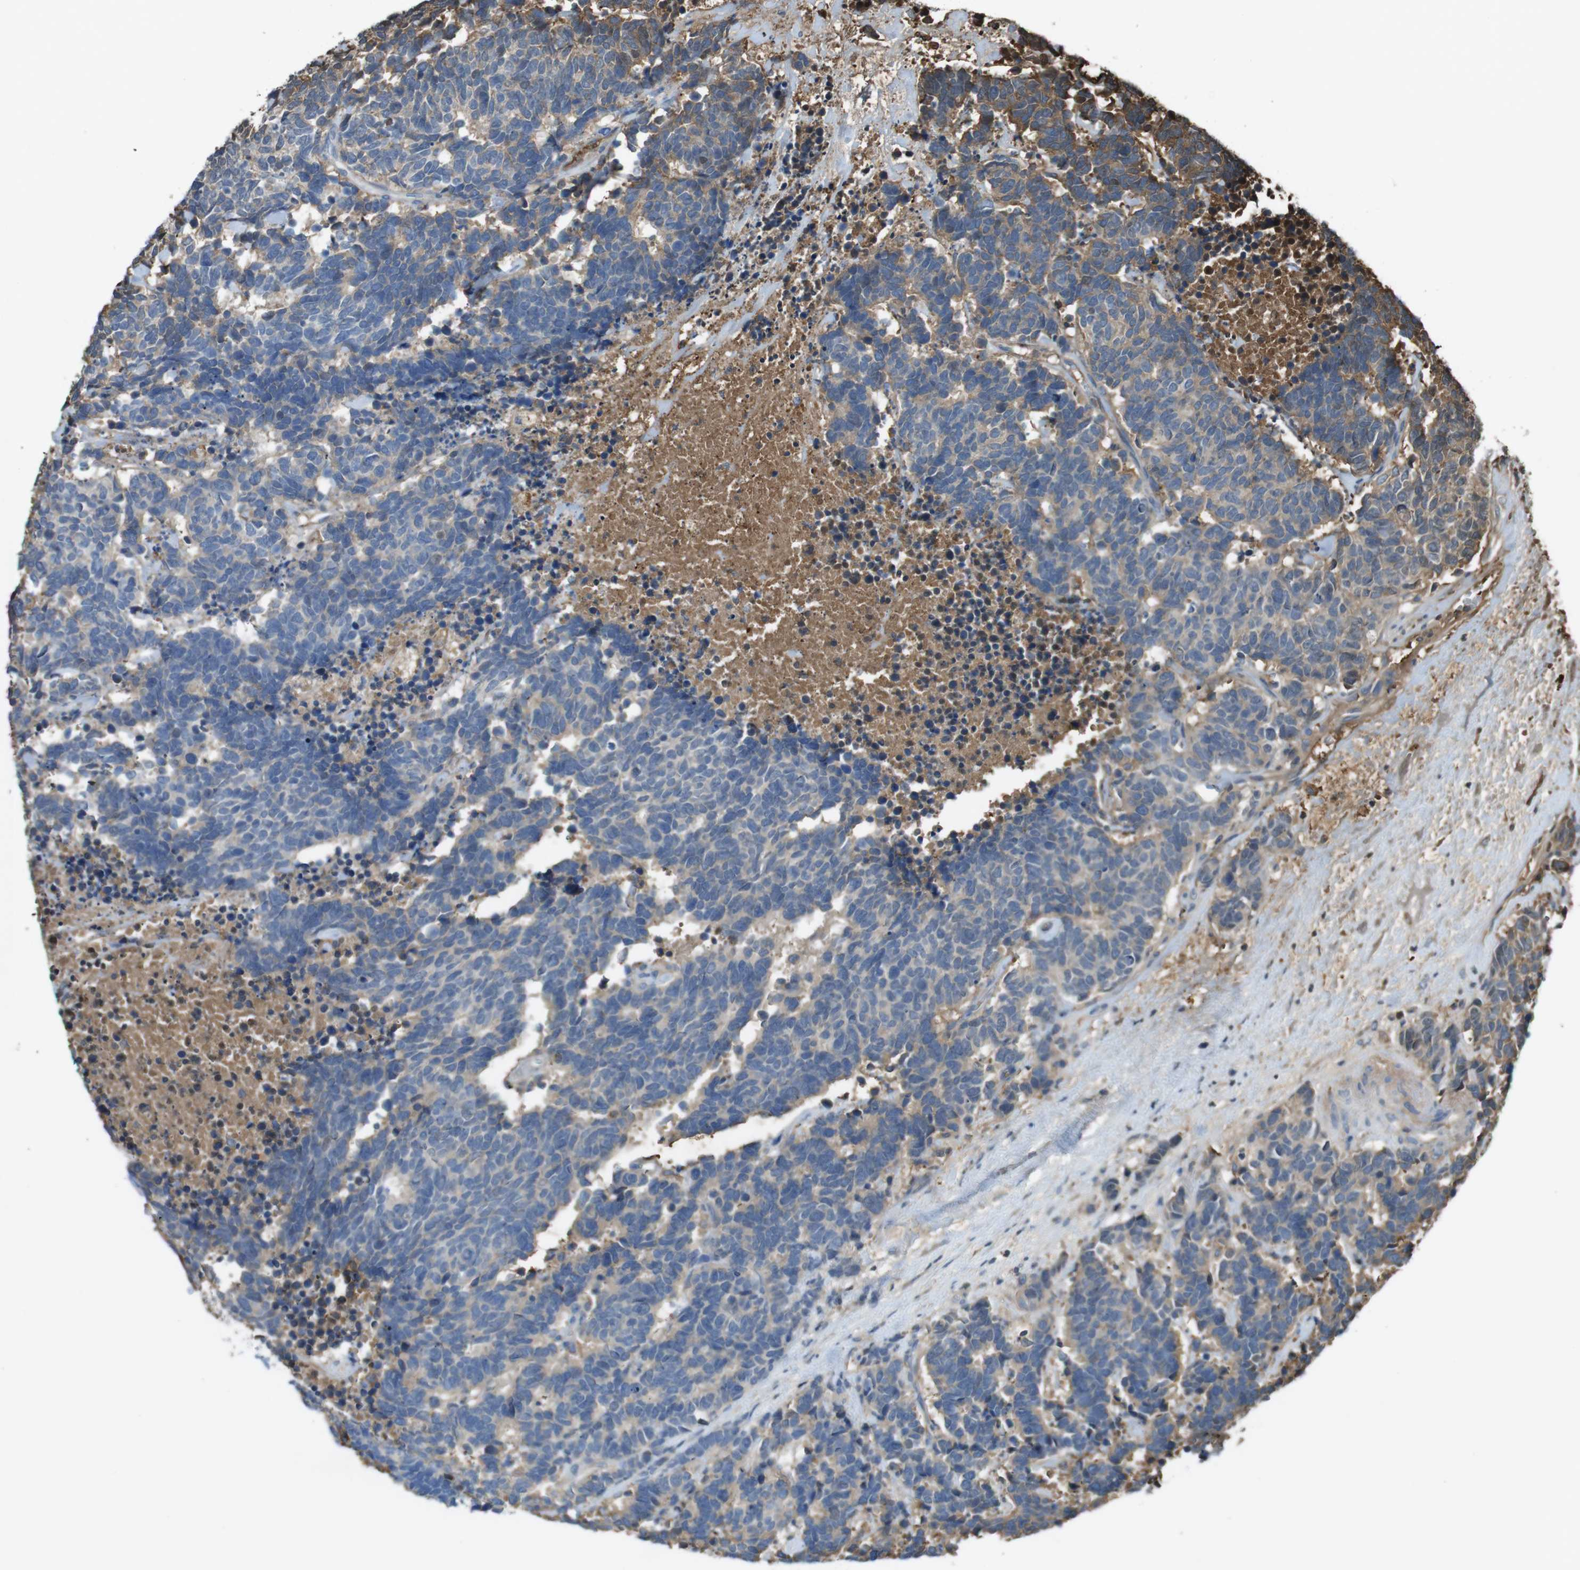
{"staining": {"intensity": "weak", "quantity": "<25%", "location": "cytoplasmic/membranous"}, "tissue": "carcinoid", "cell_type": "Tumor cells", "image_type": "cancer", "snomed": [{"axis": "morphology", "description": "Carcinoma, NOS"}, {"axis": "morphology", "description": "Carcinoid, malignant, NOS"}, {"axis": "topography", "description": "Urinary bladder"}], "caption": "Immunohistochemical staining of carcinoid reveals no significant expression in tumor cells.", "gene": "LTBP4", "patient": {"sex": "male", "age": 57}}